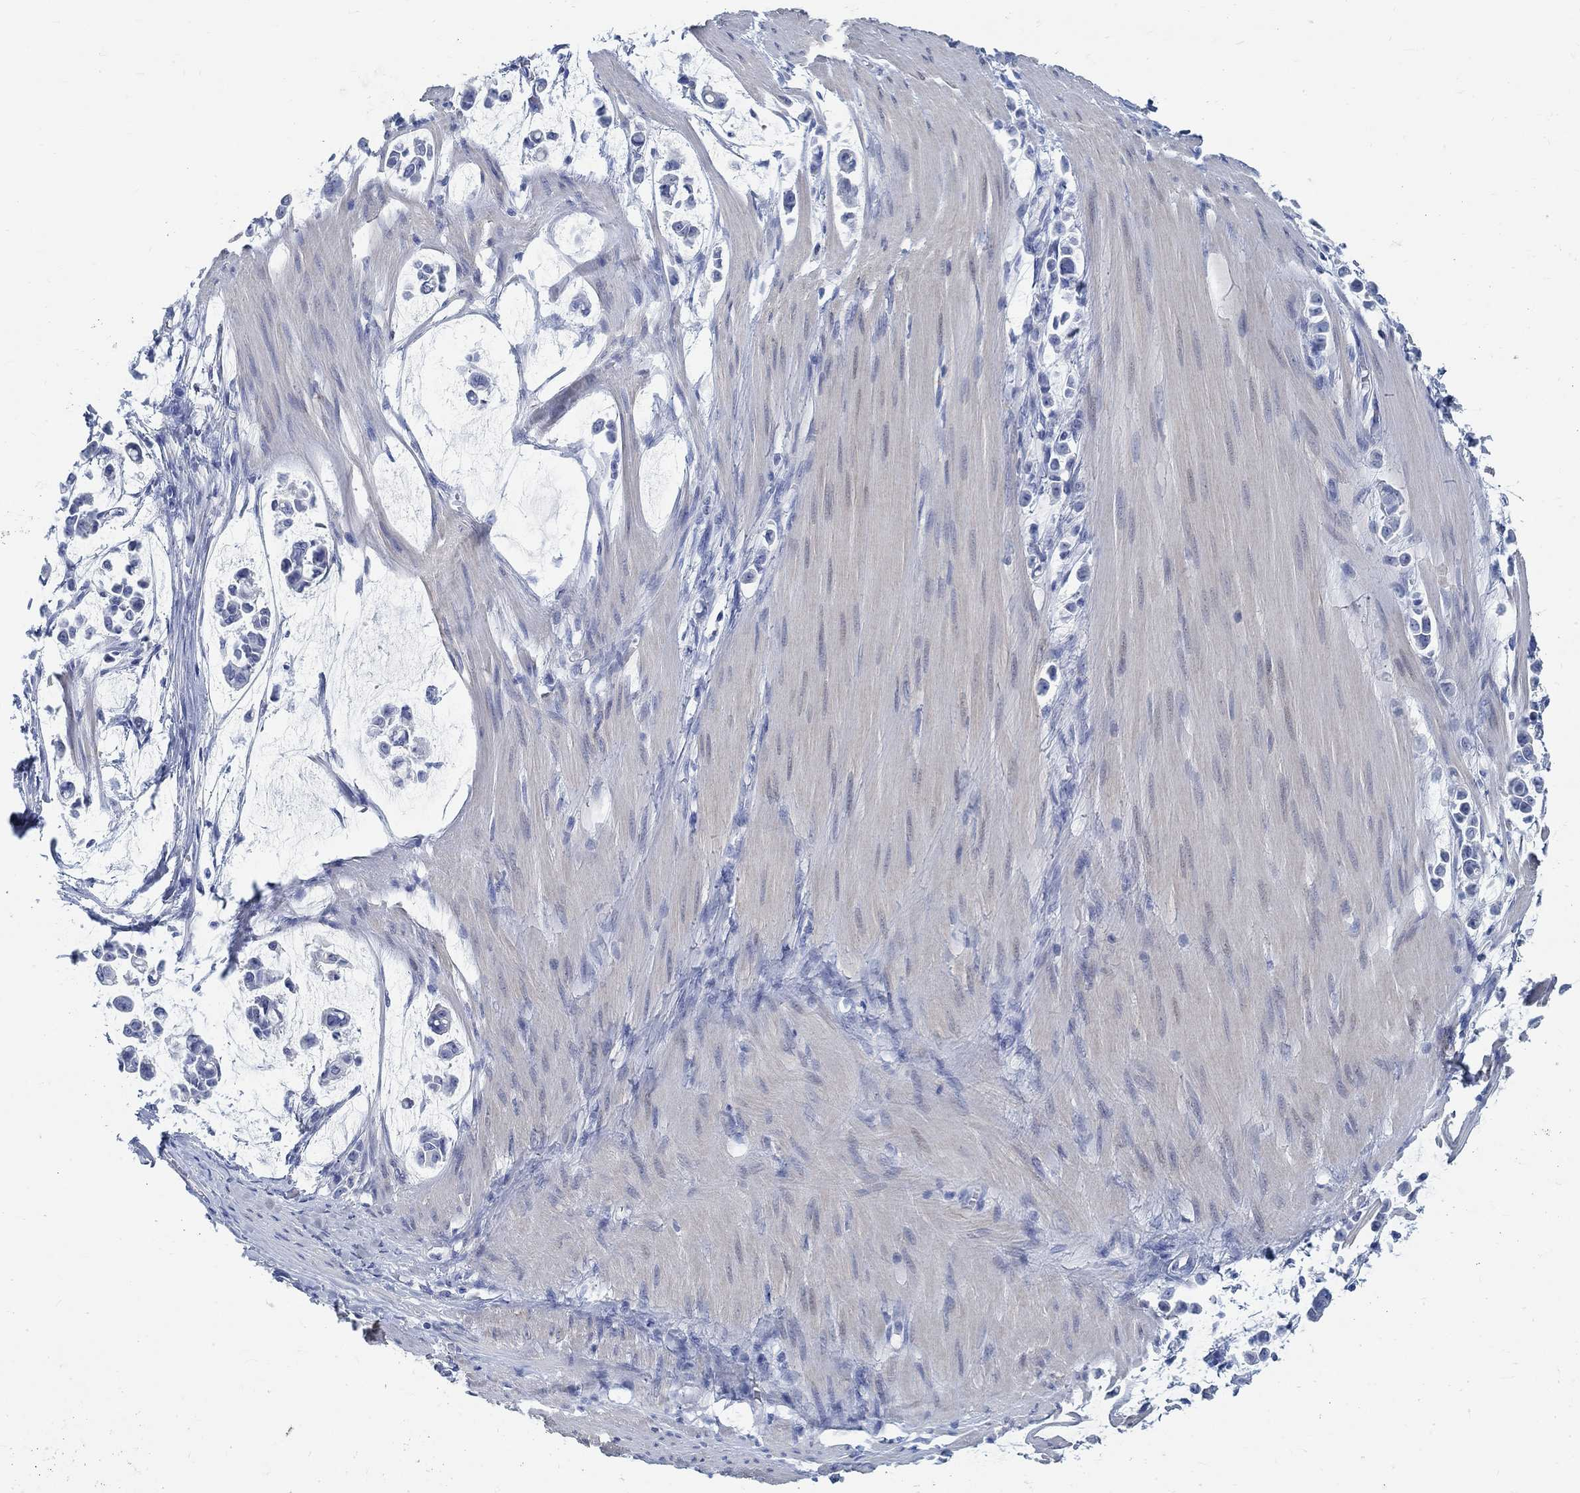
{"staining": {"intensity": "negative", "quantity": "none", "location": "none"}, "tissue": "stomach cancer", "cell_type": "Tumor cells", "image_type": "cancer", "snomed": [{"axis": "morphology", "description": "Adenocarcinoma, NOS"}, {"axis": "topography", "description": "Stomach"}], "caption": "Immunohistochemical staining of human stomach cancer exhibits no significant expression in tumor cells.", "gene": "RBM20", "patient": {"sex": "male", "age": 82}}